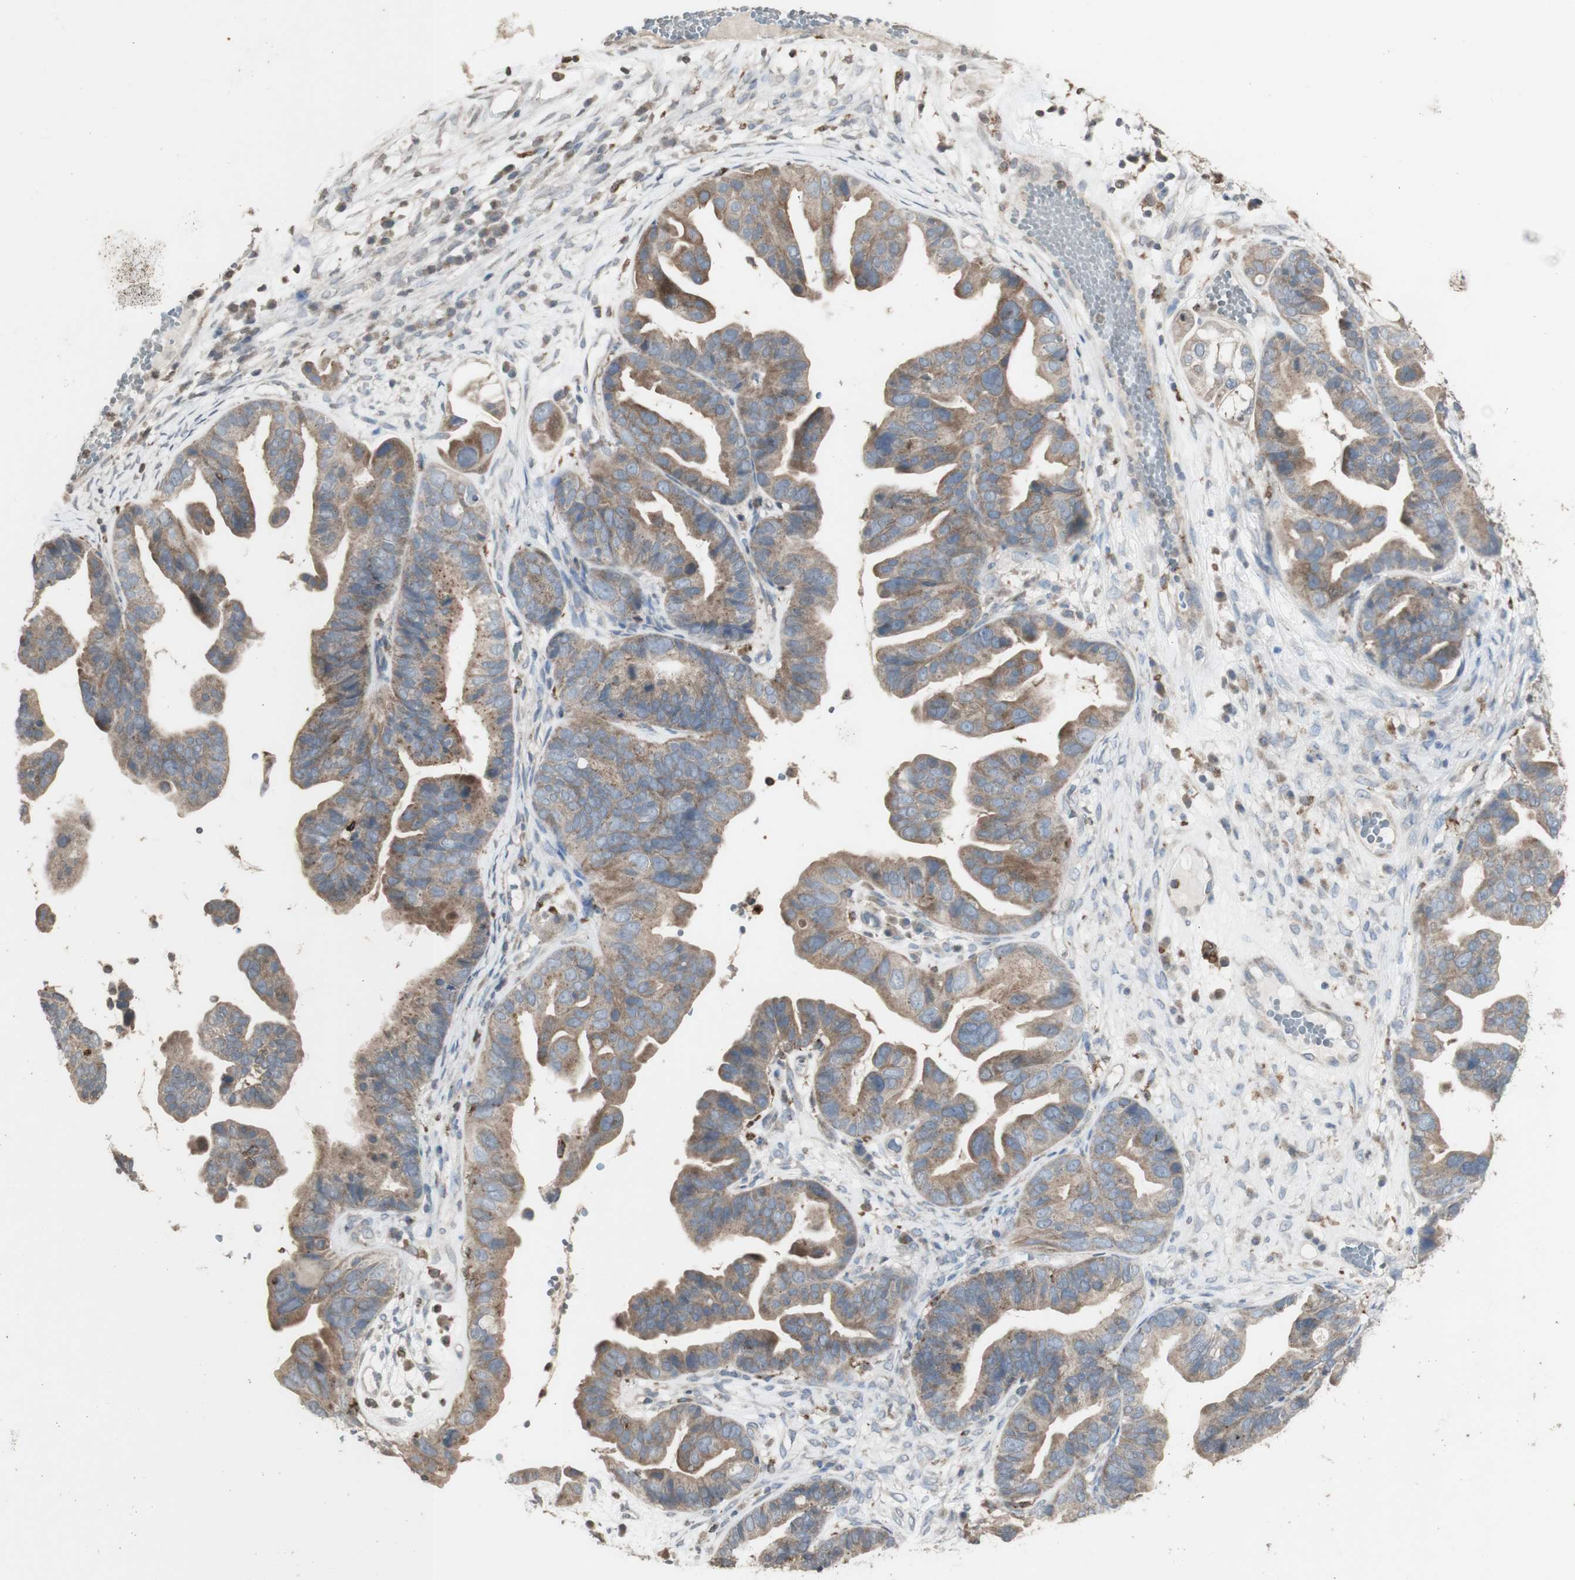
{"staining": {"intensity": "weak", "quantity": ">75%", "location": "cytoplasmic/membranous"}, "tissue": "ovarian cancer", "cell_type": "Tumor cells", "image_type": "cancer", "snomed": [{"axis": "morphology", "description": "Cystadenocarcinoma, serous, NOS"}, {"axis": "topography", "description": "Ovary"}], "caption": "A high-resolution image shows immunohistochemistry (IHC) staining of serous cystadenocarcinoma (ovarian), which displays weak cytoplasmic/membranous positivity in about >75% of tumor cells. (Brightfield microscopy of DAB IHC at high magnification).", "gene": "ATP6V1E1", "patient": {"sex": "female", "age": 56}}